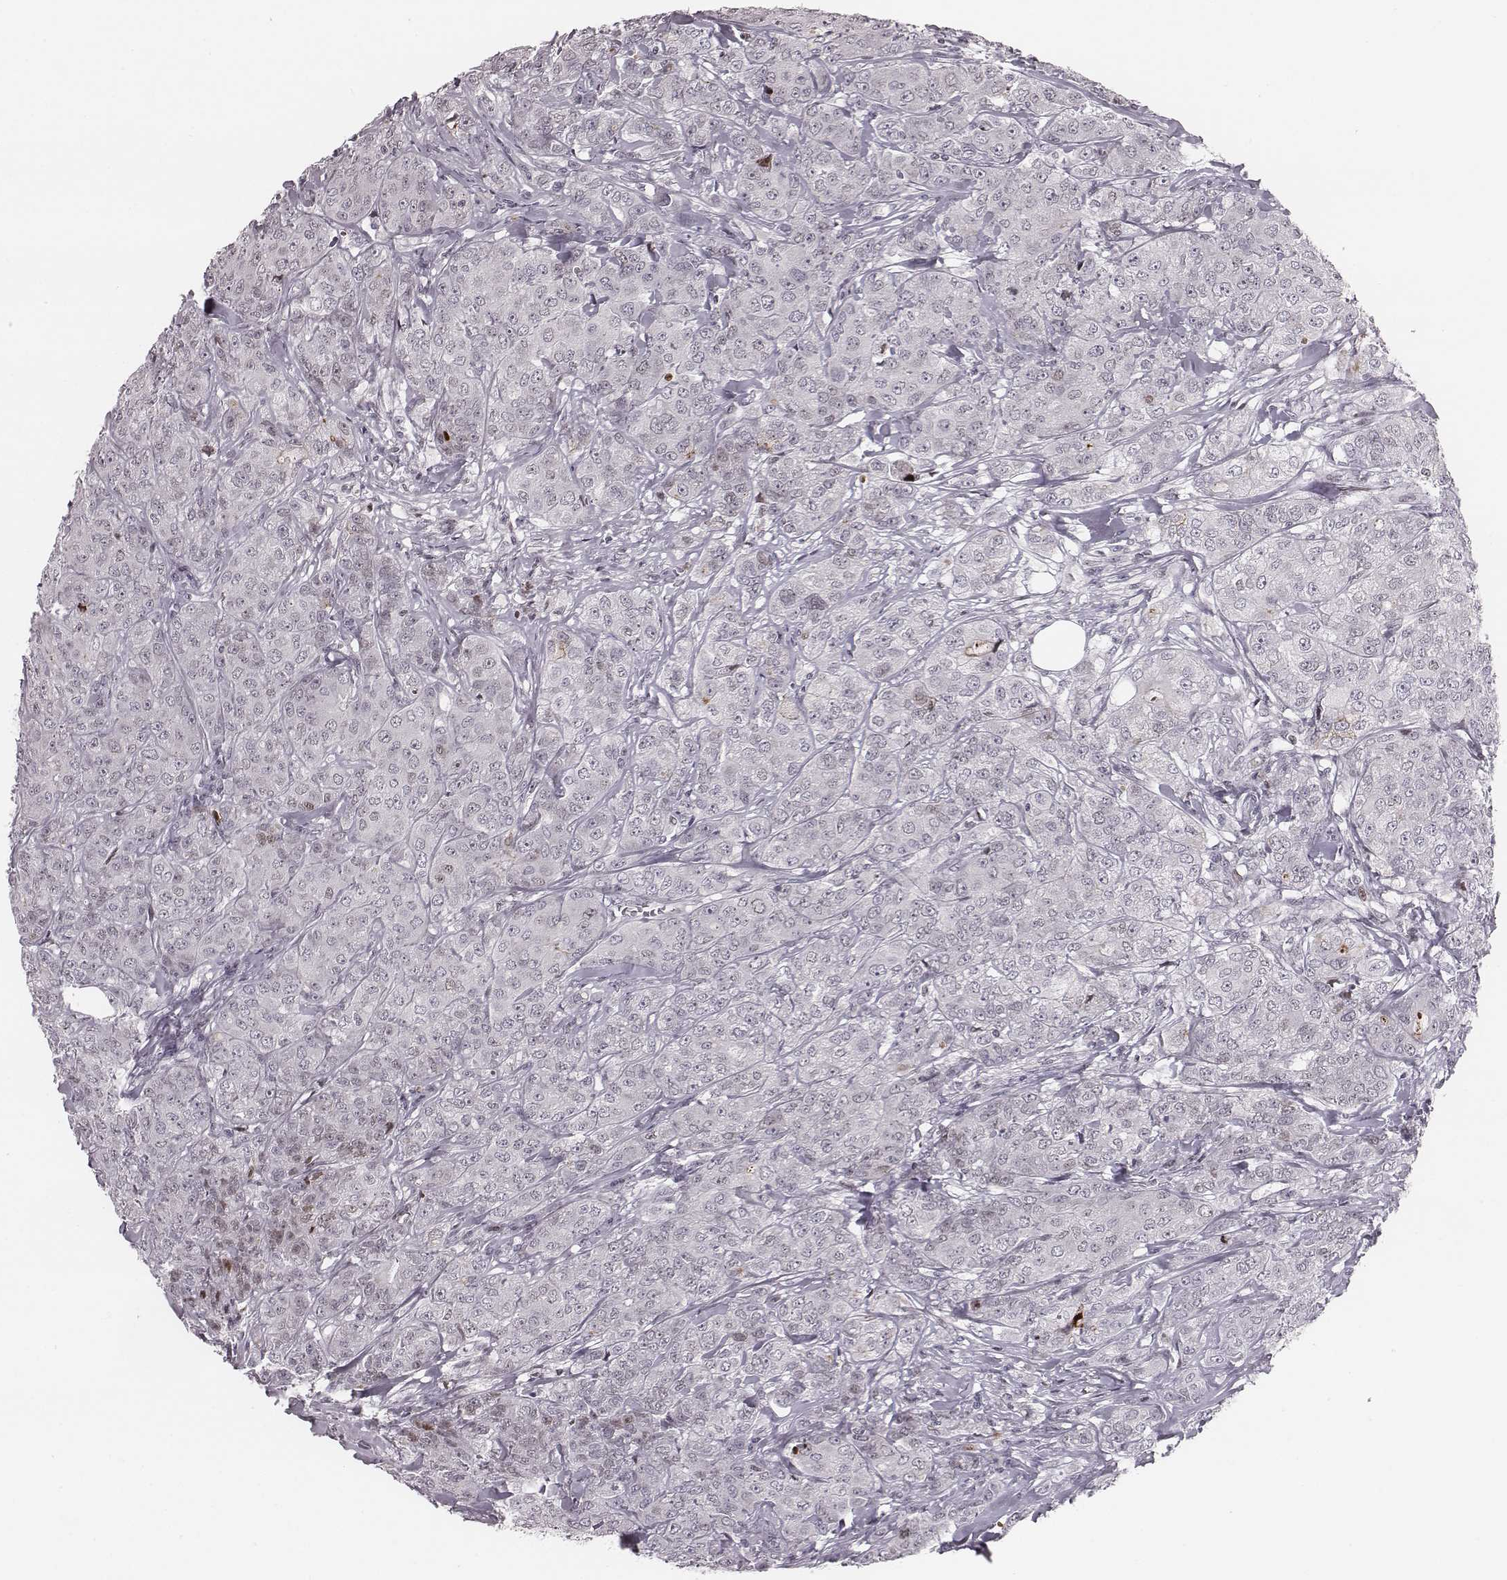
{"staining": {"intensity": "negative", "quantity": "none", "location": "none"}, "tissue": "breast cancer", "cell_type": "Tumor cells", "image_type": "cancer", "snomed": [{"axis": "morphology", "description": "Duct carcinoma"}, {"axis": "topography", "description": "Breast"}], "caption": "DAB (3,3'-diaminobenzidine) immunohistochemical staining of breast cancer (infiltrating ductal carcinoma) demonstrates no significant positivity in tumor cells.", "gene": "NDC1", "patient": {"sex": "female", "age": 43}}